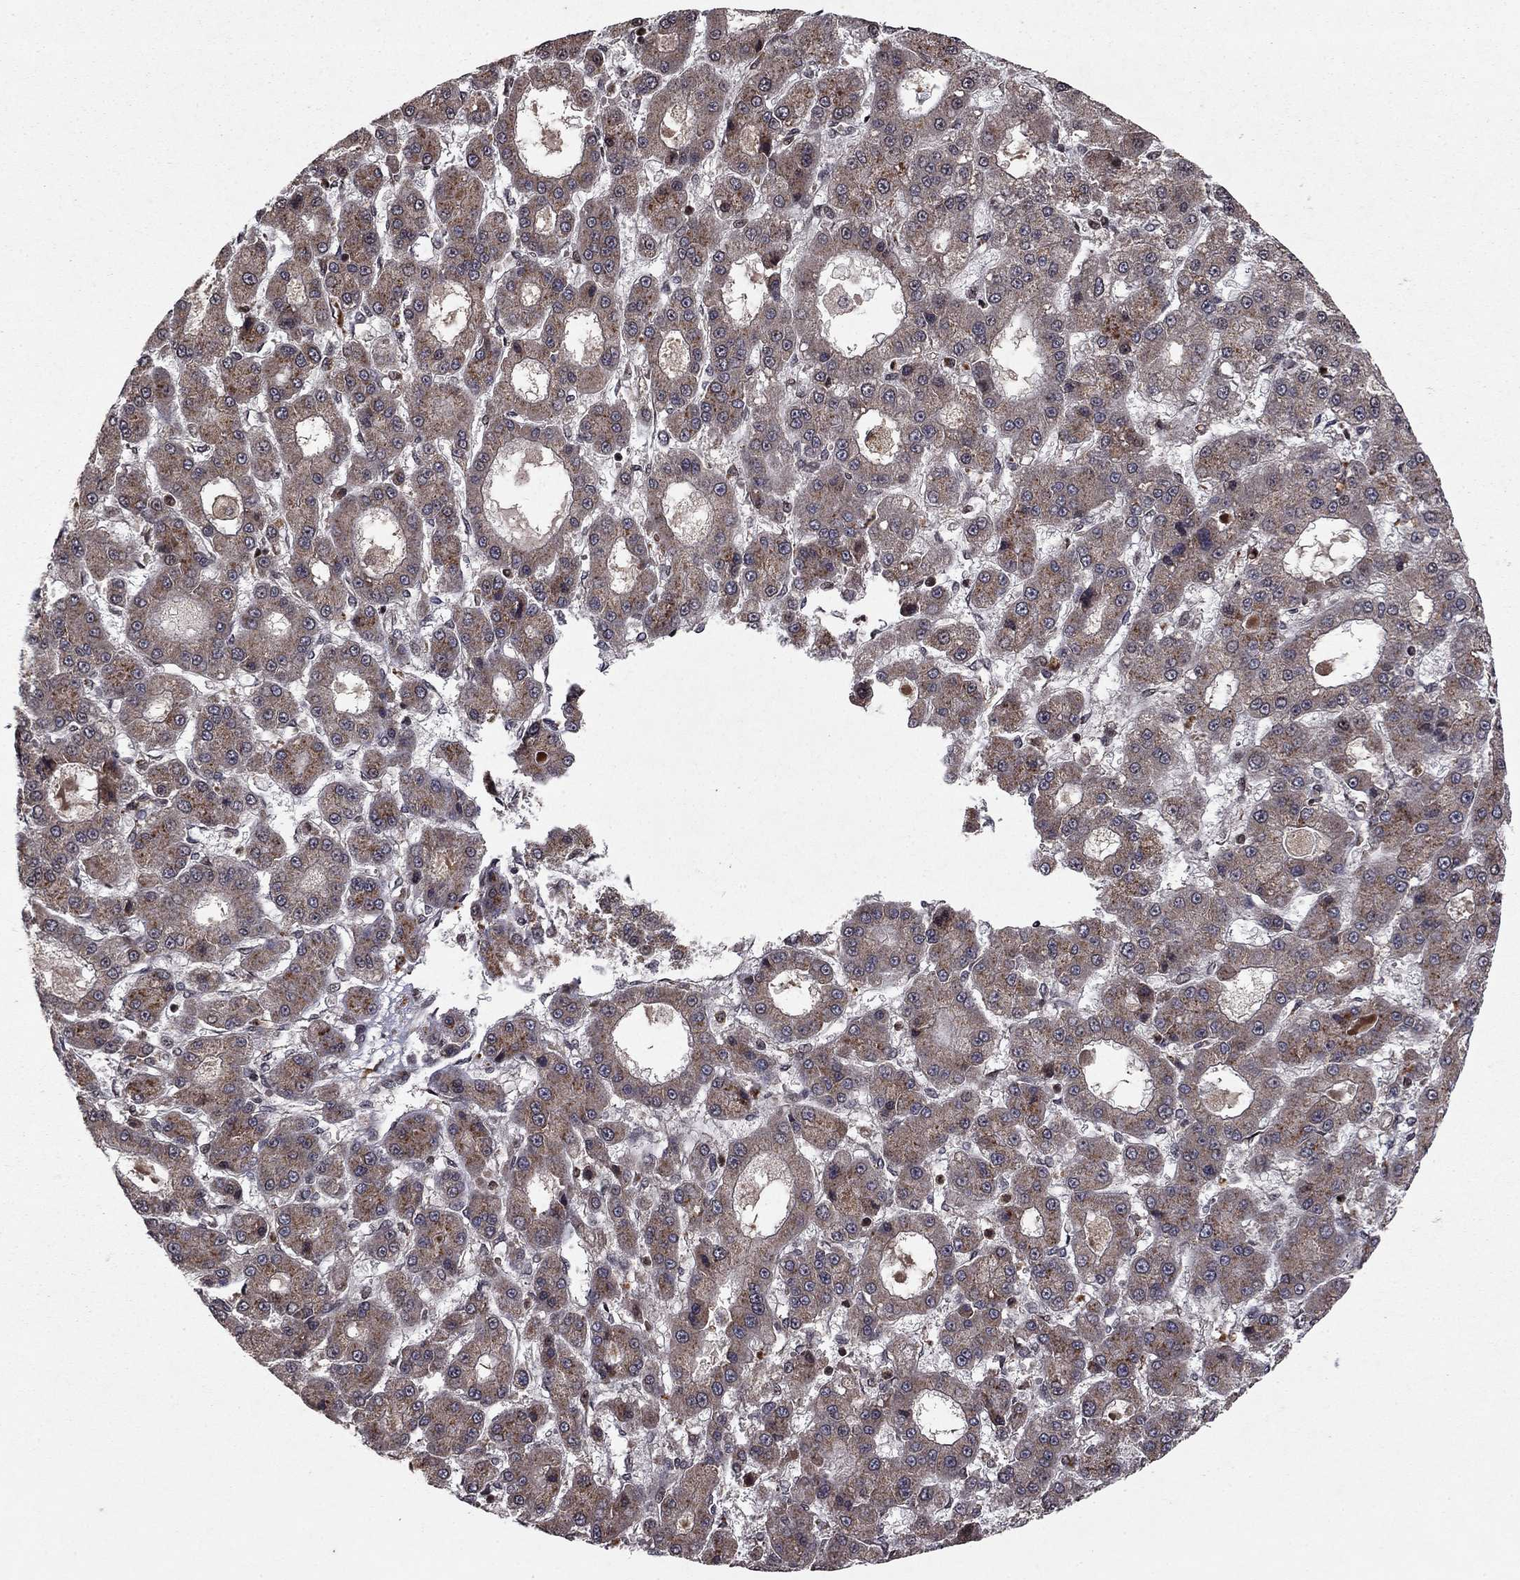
{"staining": {"intensity": "moderate", "quantity": "<25%", "location": "cytoplasmic/membranous"}, "tissue": "liver cancer", "cell_type": "Tumor cells", "image_type": "cancer", "snomed": [{"axis": "morphology", "description": "Carcinoma, Hepatocellular, NOS"}, {"axis": "topography", "description": "Liver"}], "caption": "IHC (DAB) staining of human liver hepatocellular carcinoma reveals moderate cytoplasmic/membranous protein positivity in about <25% of tumor cells. (IHC, brightfield microscopy, high magnification).", "gene": "SORBS1", "patient": {"sex": "male", "age": 70}}